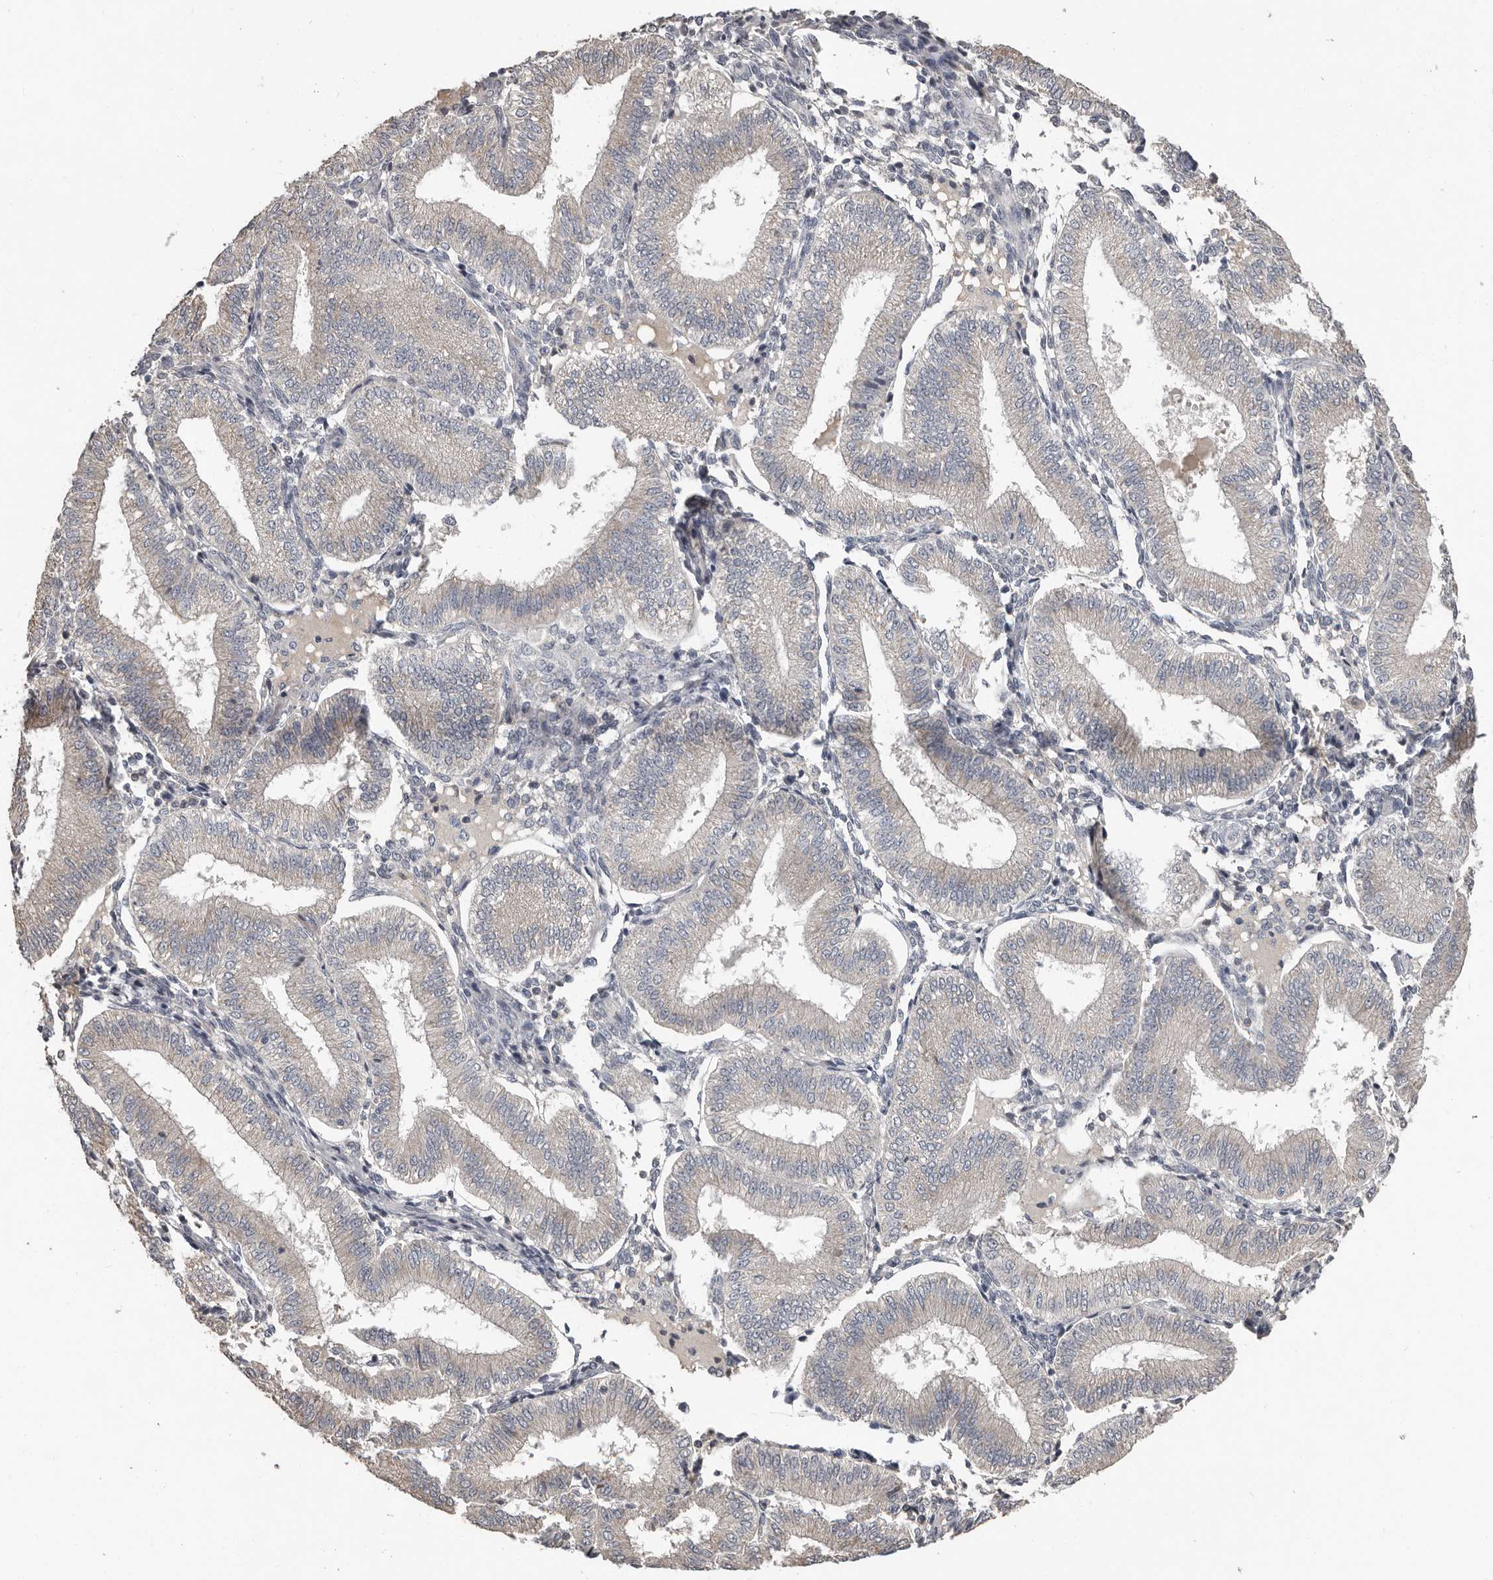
{"staining": {"intensity": "negative", "quantity": "none", "location": "none"}, "tissue": "endometrium", "cell_type": "Cells in endometrial stroma", "image_type": "normal", "snomed": [{"axis": "morphology", "description": "Normal tissue, NOS"}, {"axis": "topography", "description": "Endometrium"}], "caption": "The micrograph reveals no staining of cells in endometrial stroma in benign endometrium.", "gene": "CA6", "patient": {"sex": "female", "age": 39}}